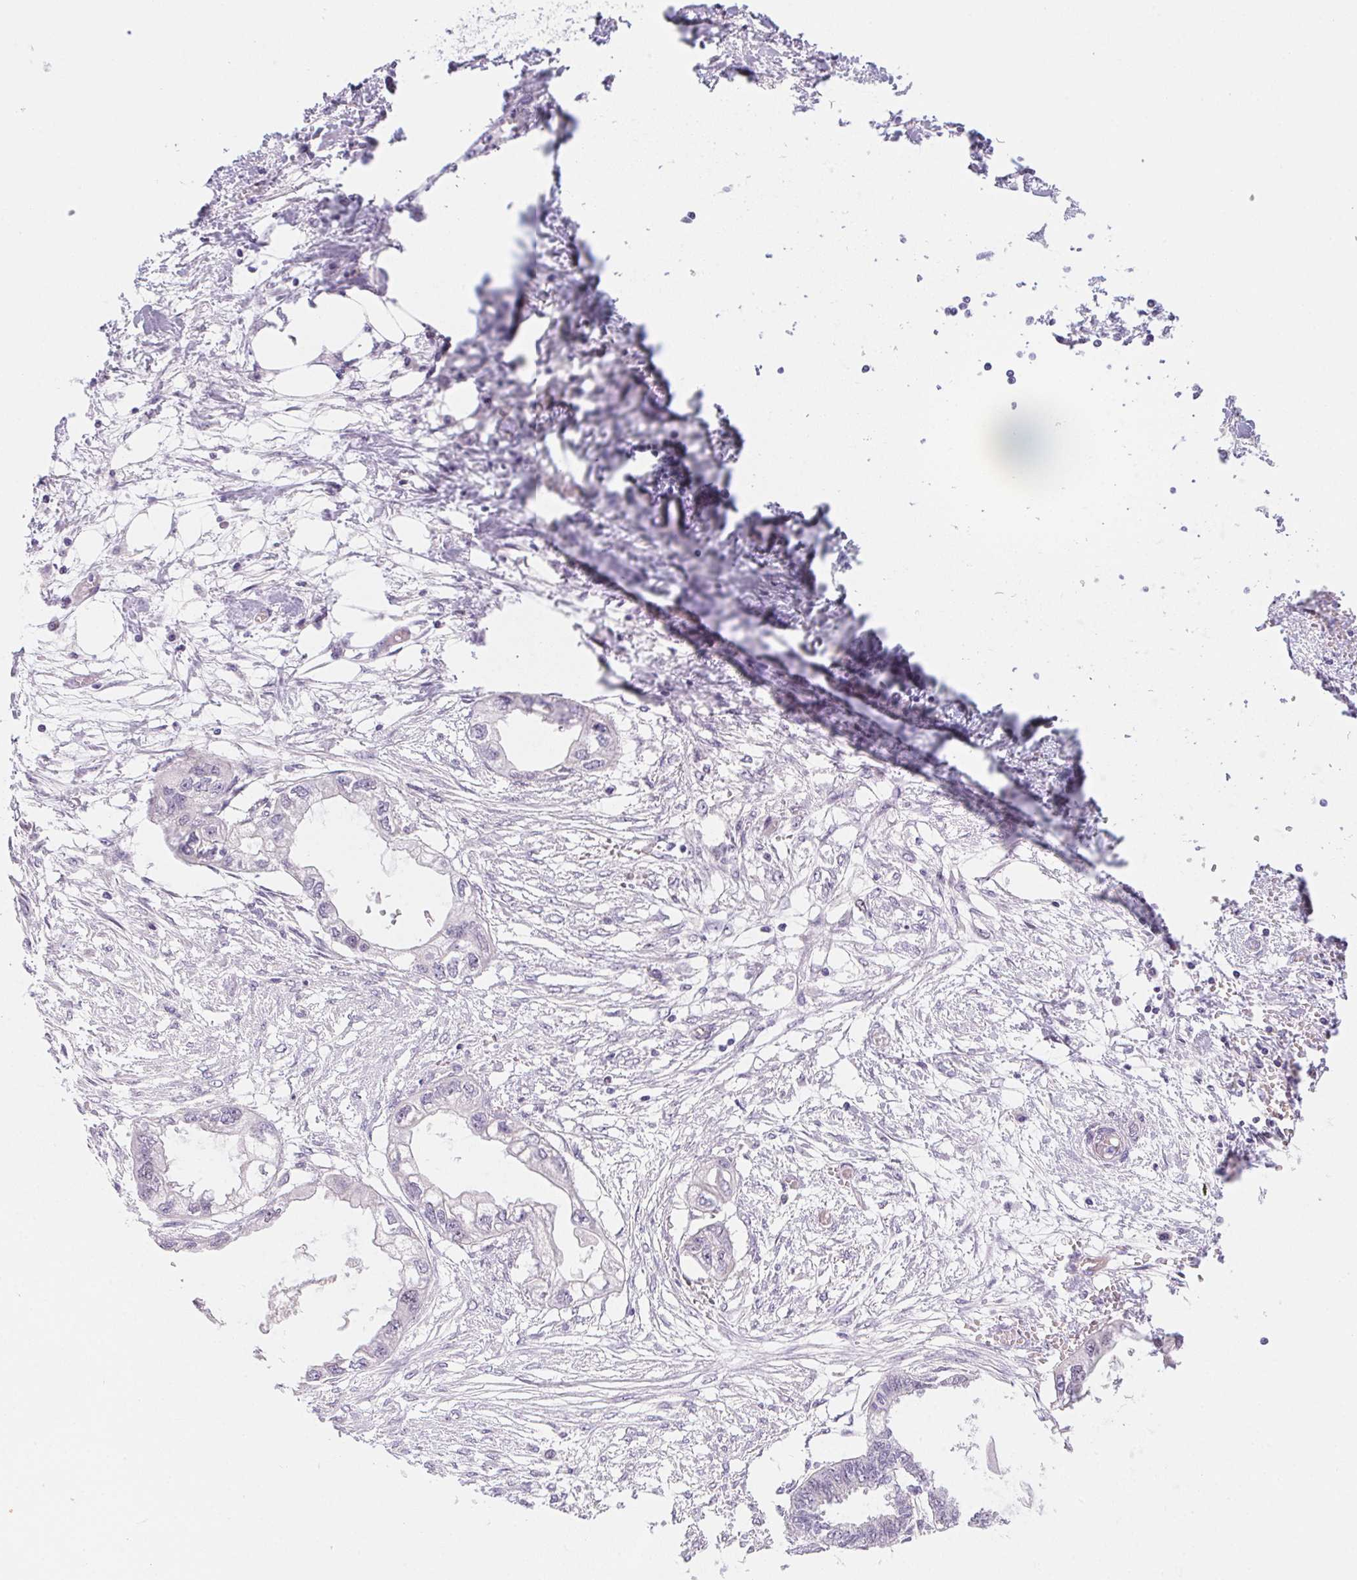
{"staining": {"intensity": "negative", "quantity": "none", "location": "none"}, "tissue": "endometrial cancer", "cell_type": "Tumor cells", "image_type": "cancer", "snomed": [{"axis": "morphology", "description": "Adenocarcinoma, NOS"}, {"axis": "morphology", "description": "Adenocarcinoma, metastatic, NOS"}, {"axis": "topography", "description": "Adipose tissue"}, {"axis": "topography", "description": "Endometrium"}], "caption": "Tumor cells show no significant protein positivity in endometrial cancer (metastatic adenocarcinoma).", "gene": "HELLS", "patient": {"sex": "female", "age": 67}}